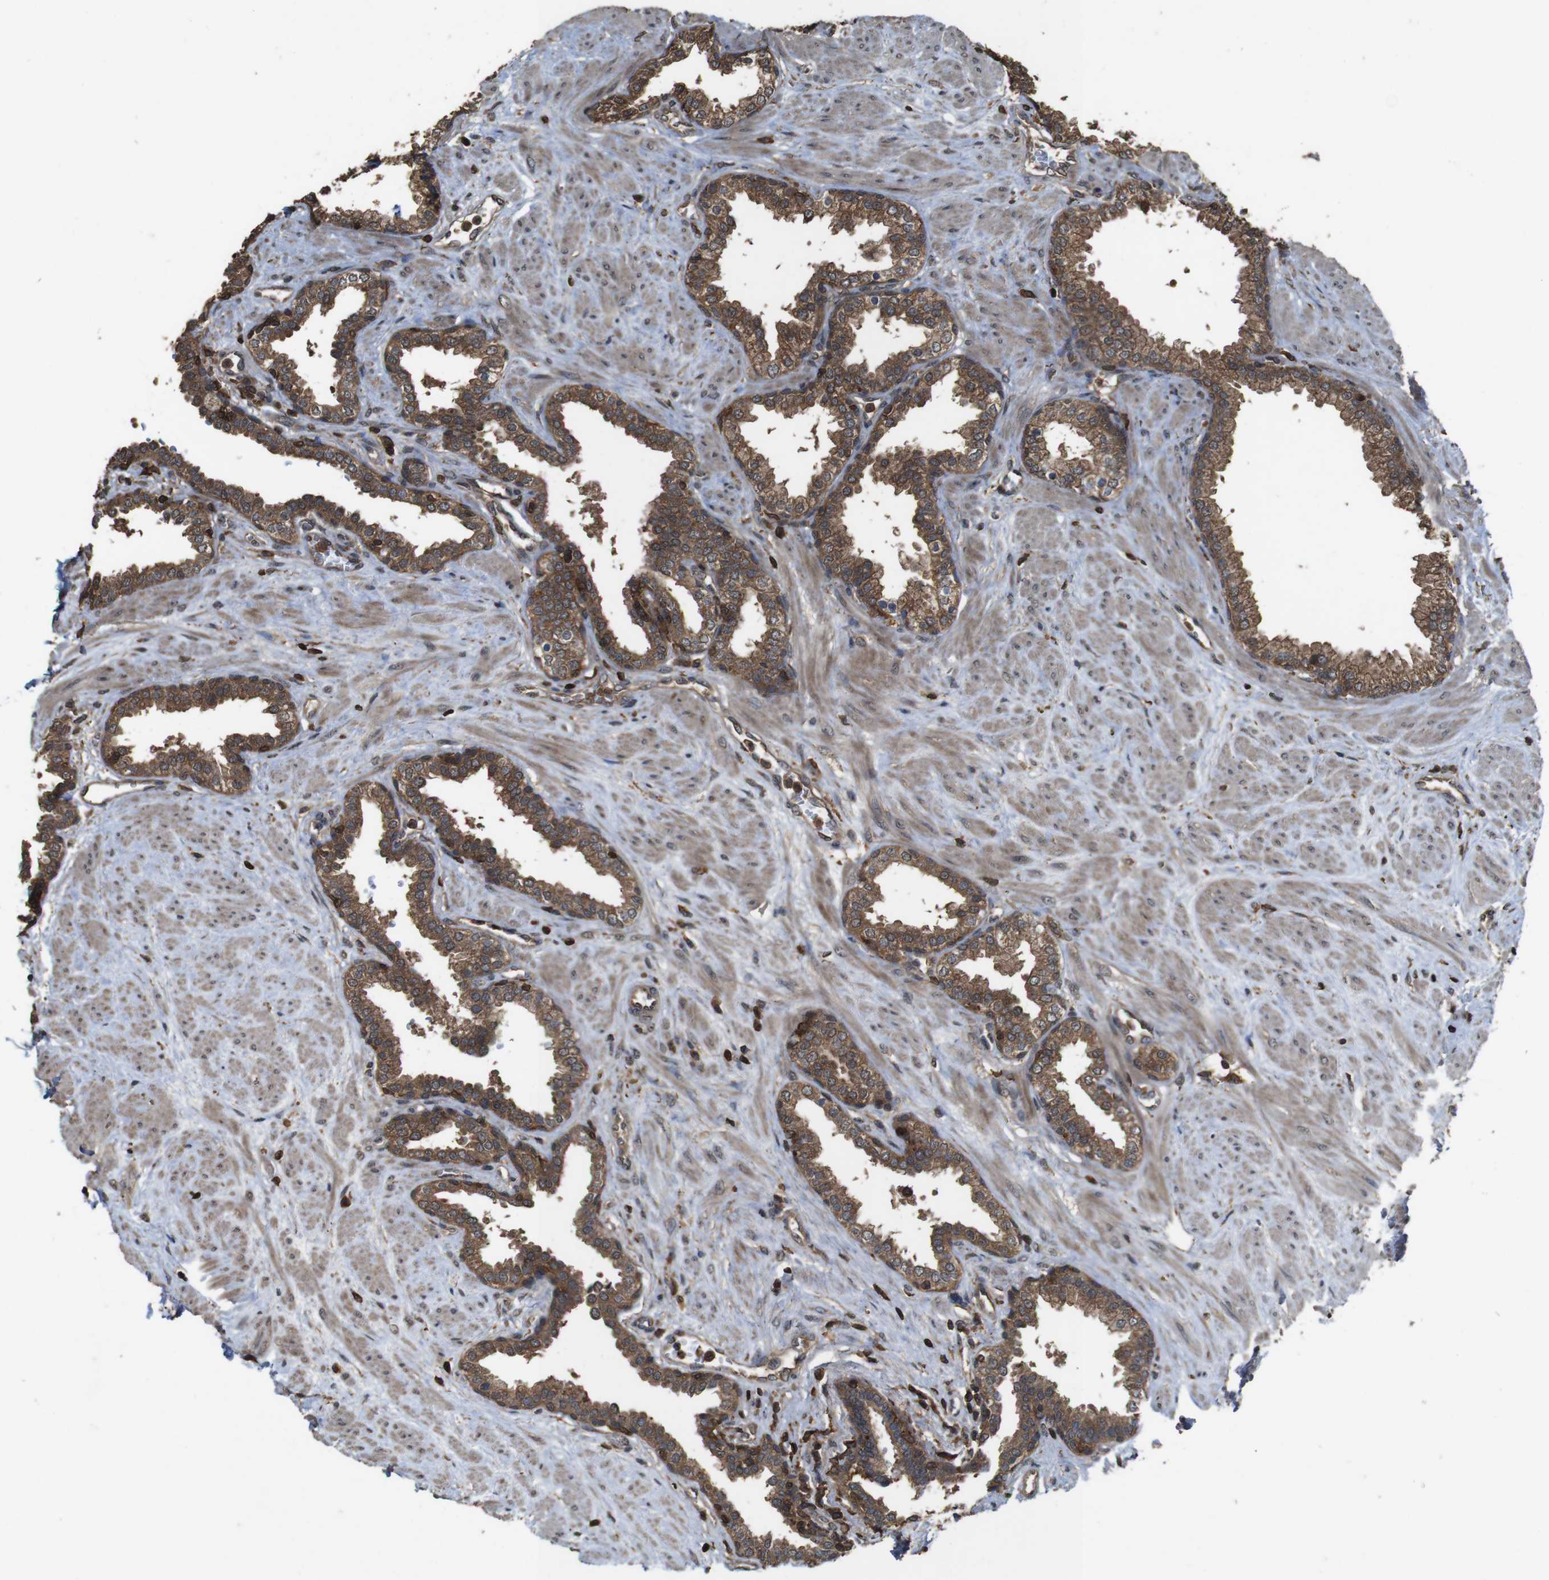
{"staining": {"intensity": "moderate", "quantity": ">75%", "location": "cytoplasmic/membranous"}, "tissue": "prostate", "cell_type": "Glandular cells", "image_type": "normal", "snomed": [{"axis": "morphology", "description": "Normal tissue, NOS"}, {"axis": "topography", "description": "Prostate"}], "caption": "Glandular cells reveal moderate cytoplasmic/membranous staining in about >75% of cells in unremarkable prostate.", "gene": "BAG4", "patient": {"sex": "male", "age": 51}}